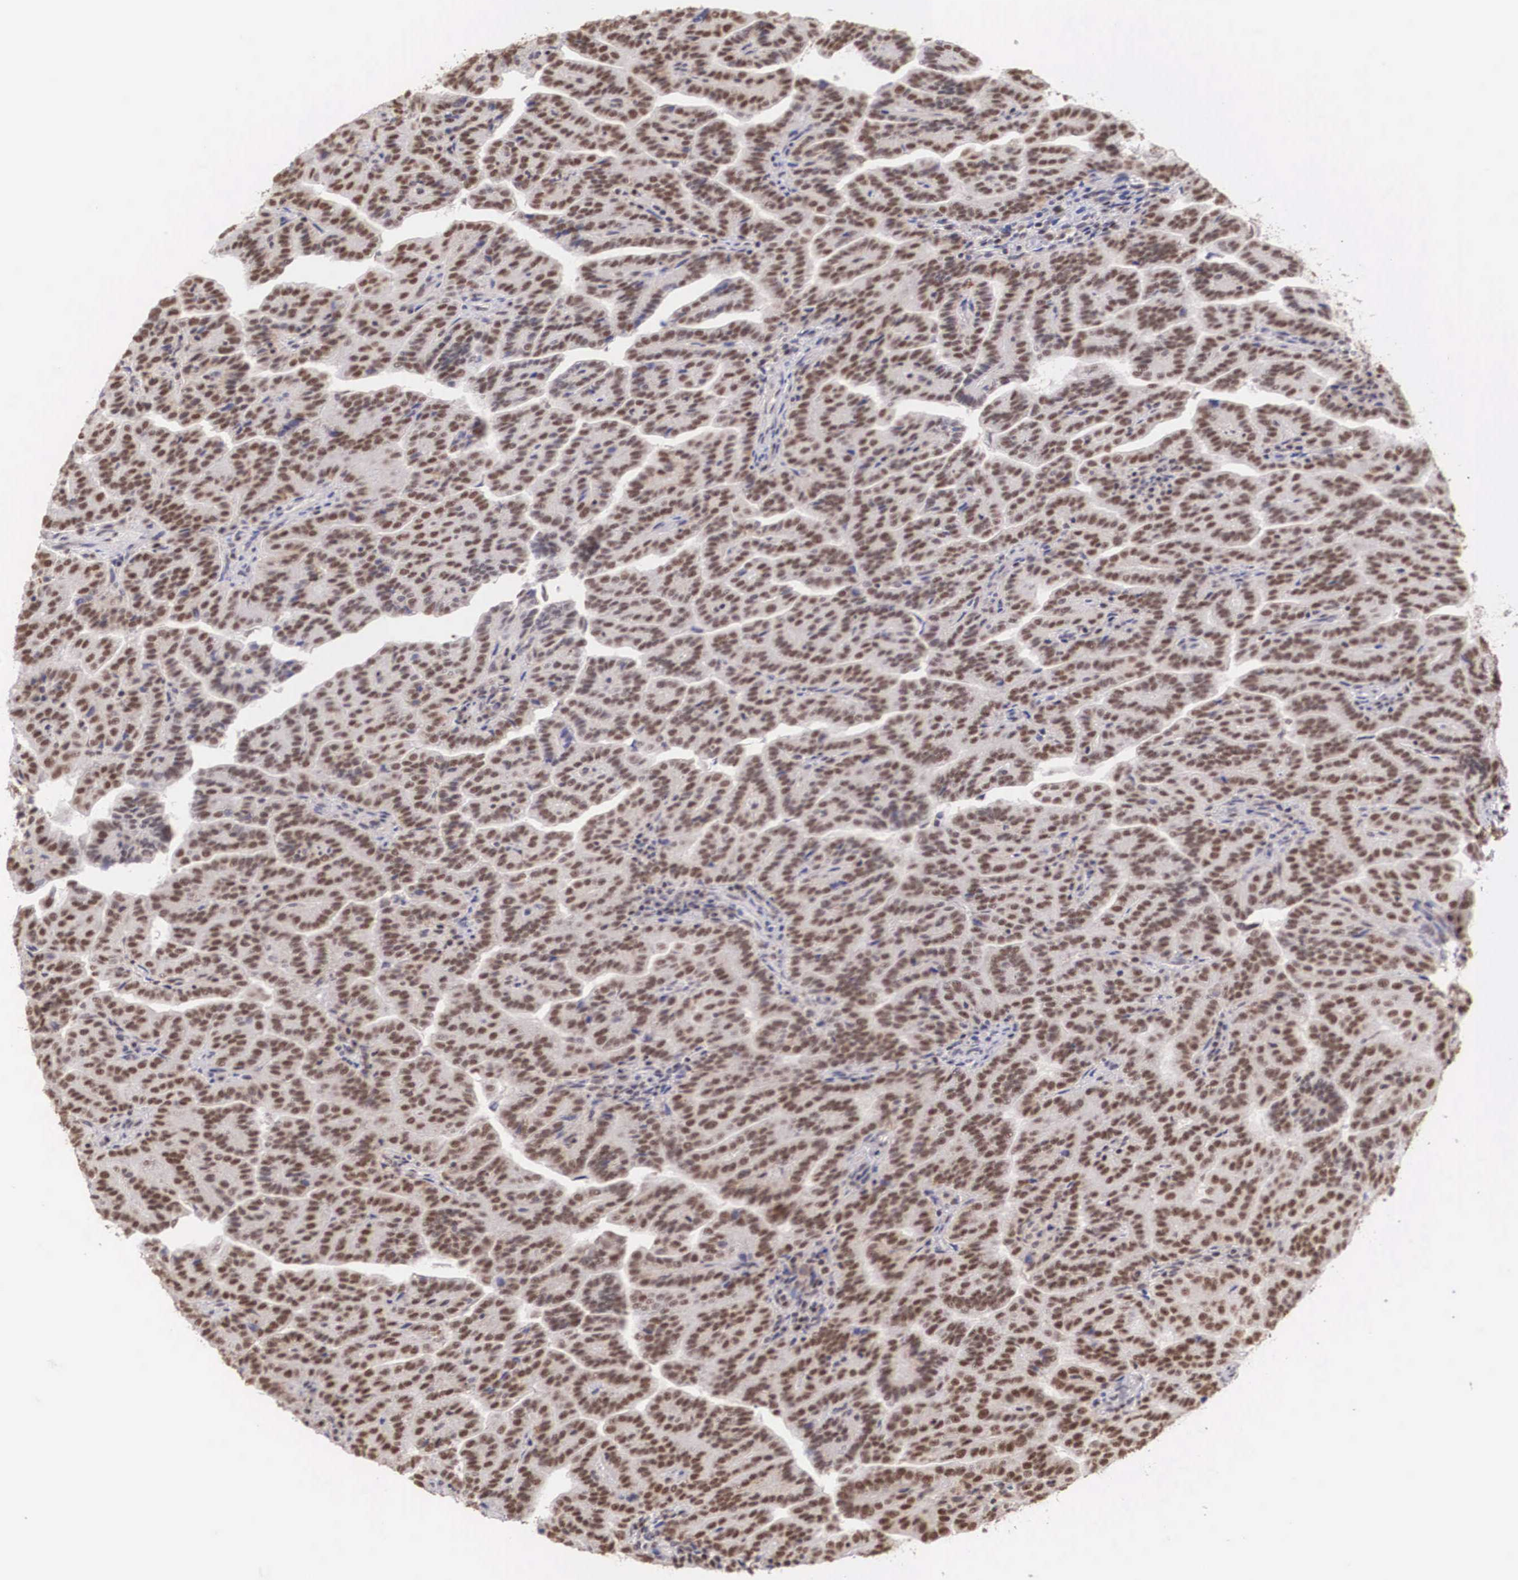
{"staining": {"intensity": "strong", "quantity": ">75%", "location": "nuclear"}, "tissue": "renal cancer", "cell_type": "Tumor cells", "image_type": "cancer", "snomed": [{"axis": "morphology", "description": "Adenocarcinoma, NOS"}, {"axis": "topography", "description": "Kidney"}], "caption": "DAB immunohistochemical staining of human renal adenocarcinoma exhibits strong nuclear protein expression in approximately >75% of tumor cells.", "gene": "HTATSF1", "patient": {"sex": "male", "age": 61}}